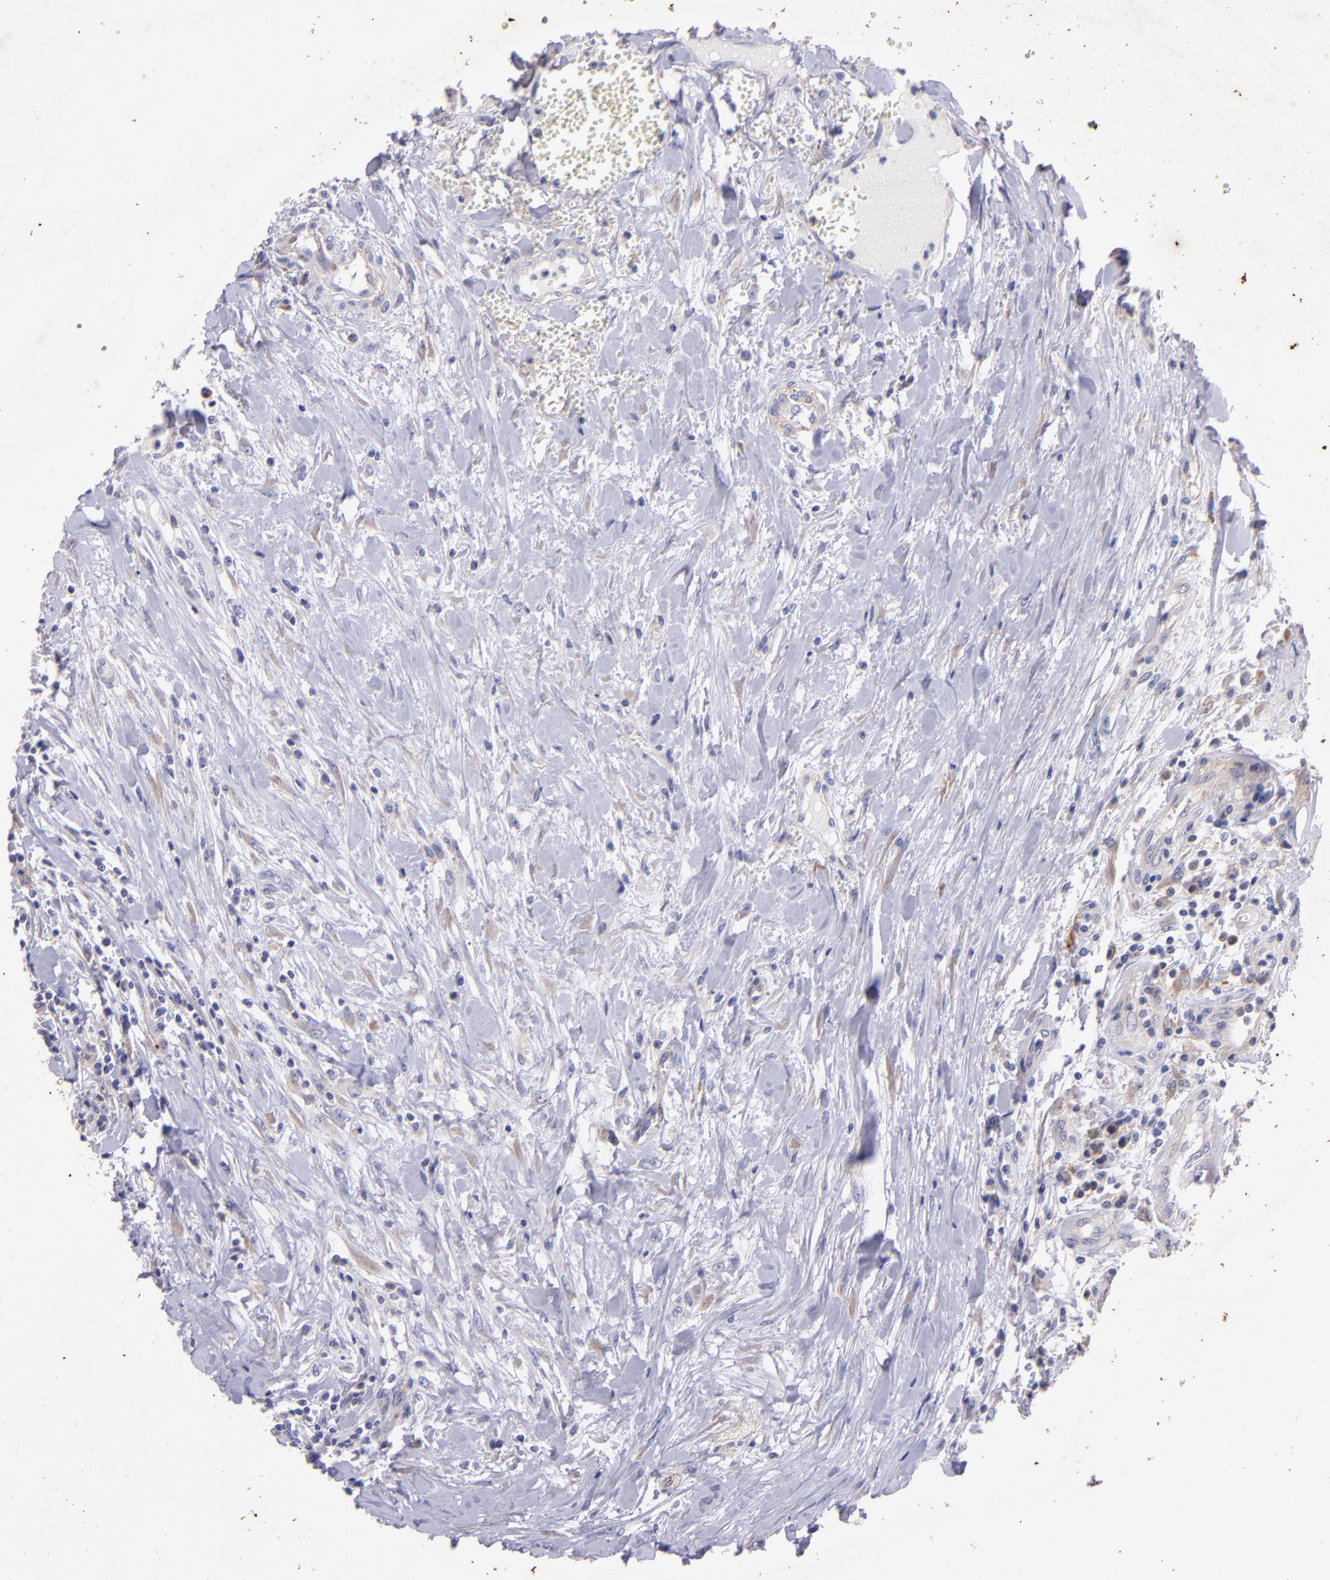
{"staining": {"intensity": "weak", "quantity": "<25%", "location": "cytoplasmic/membranous"}, "tissue": "head and neck cancer", "cell_type": "Tumor cells", "image_type": "cancer", "snomed": [{"axis": "morphology", "description": "Squamous cell carcinoma, NOS"}, {"axis": "morphology", "description": "Squamous cell carcinoma, metastatic, NOS"}, {"axis": "topography", "description": "Lymph node"}, {"axis": "topography", "description": "Salivary gland"}, {"axis": "topography", "description": "Head-Neck"}], "caption": "There is no significant positivity in tumor cells of head and neck metastatic squamous cell carcinoma. (Brightfield microscopy of DAB (3,3'-diaminobenzidine) immunohistochemistry at high magnification).", "gene": "RET", "patient": {"sex": "female", "age": 74}}